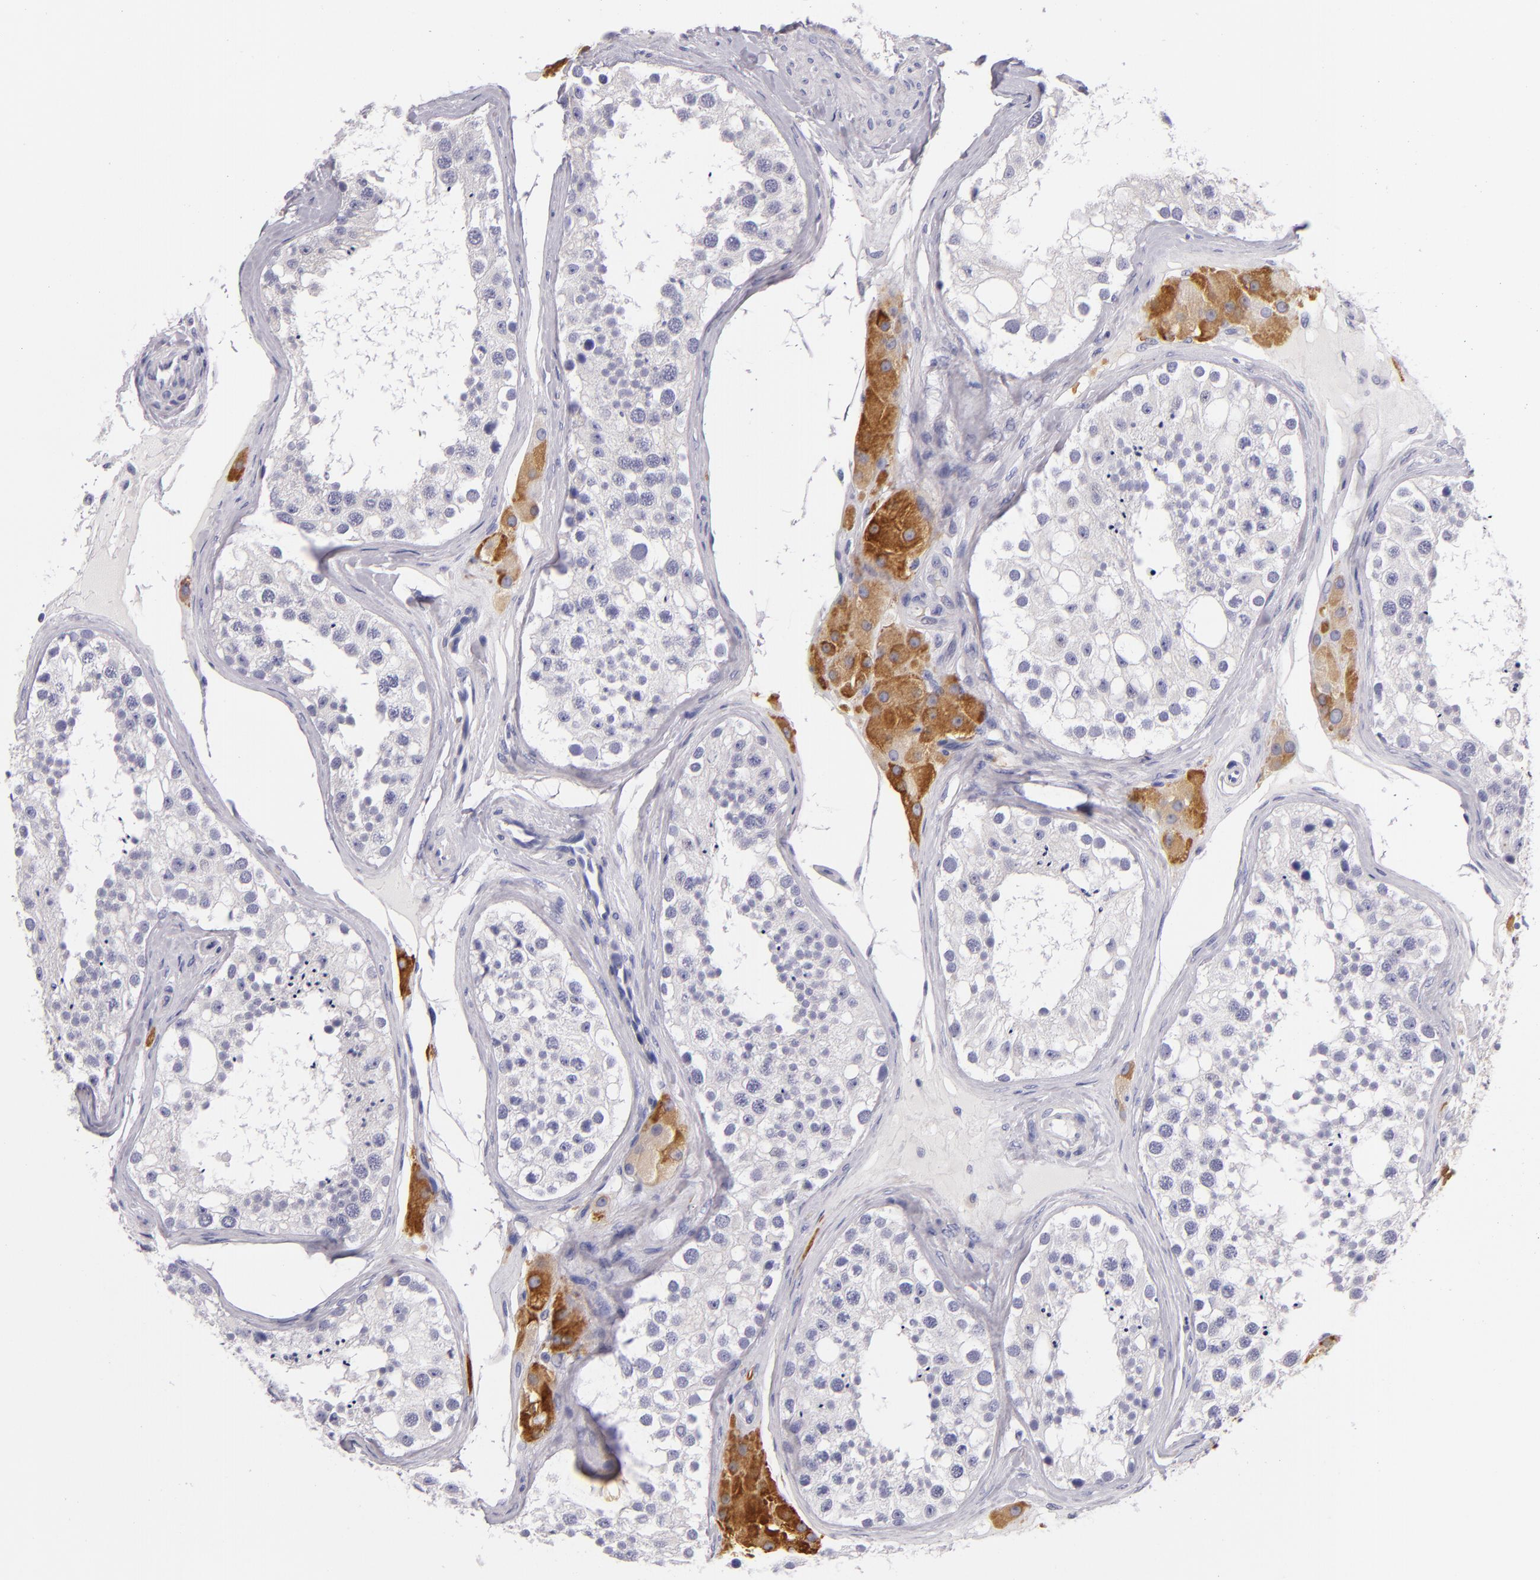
{"staining": {"intensity": "negative", "quantity": "none", "location": "none"}, "tissue": "testis", "cell_type": "Cells in seminiferous ducts", "image_type": "normal", "snomed": [{"axis": "morphology", "description": "Normal tissue, NOS"}, {"axis": "topography", "description": "Testis"}], "caption": "The image shows no staining of cells in seminiferous ducts in unremarkable testis.", "gene": "CDH3", "patient": {"sex": "male", "age": 68}}